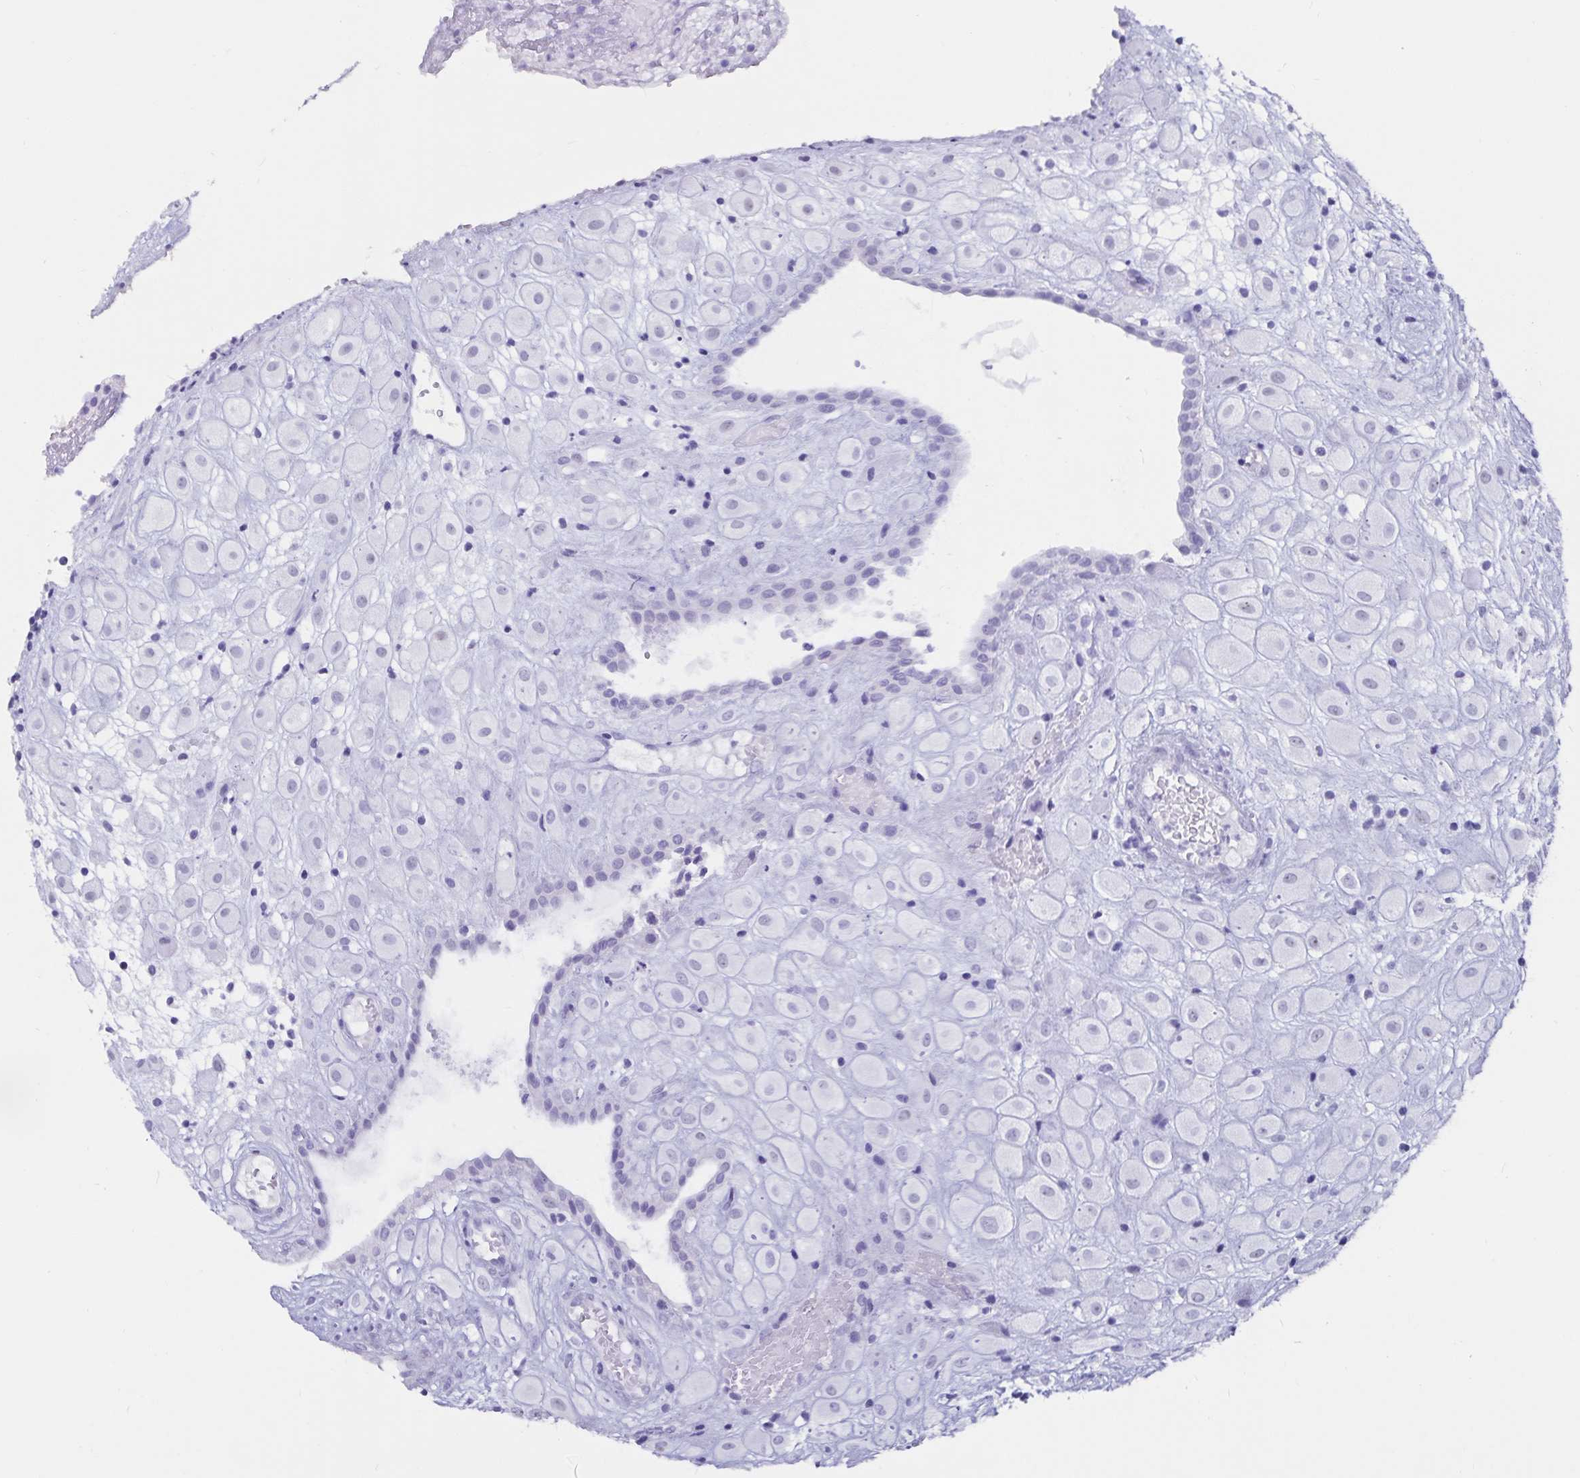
{"staining": {"intensity": "negative", "quantity": "none", "location": "none"}, "tissue": "placenta", "cell_type": "Decidual cells", "image_type": "normal", "snomed": [{"axis": "morphology", "description": "Normal tissue, NOS"}, {"axis": "topography", "description": "Placenta"}], "caption": "This is a histopathology image of IHC staining of benign placenta, which shows no positivity in decidual cells.", "gene": "GPR137", "patient": {"sex": "female", "age": 24}}